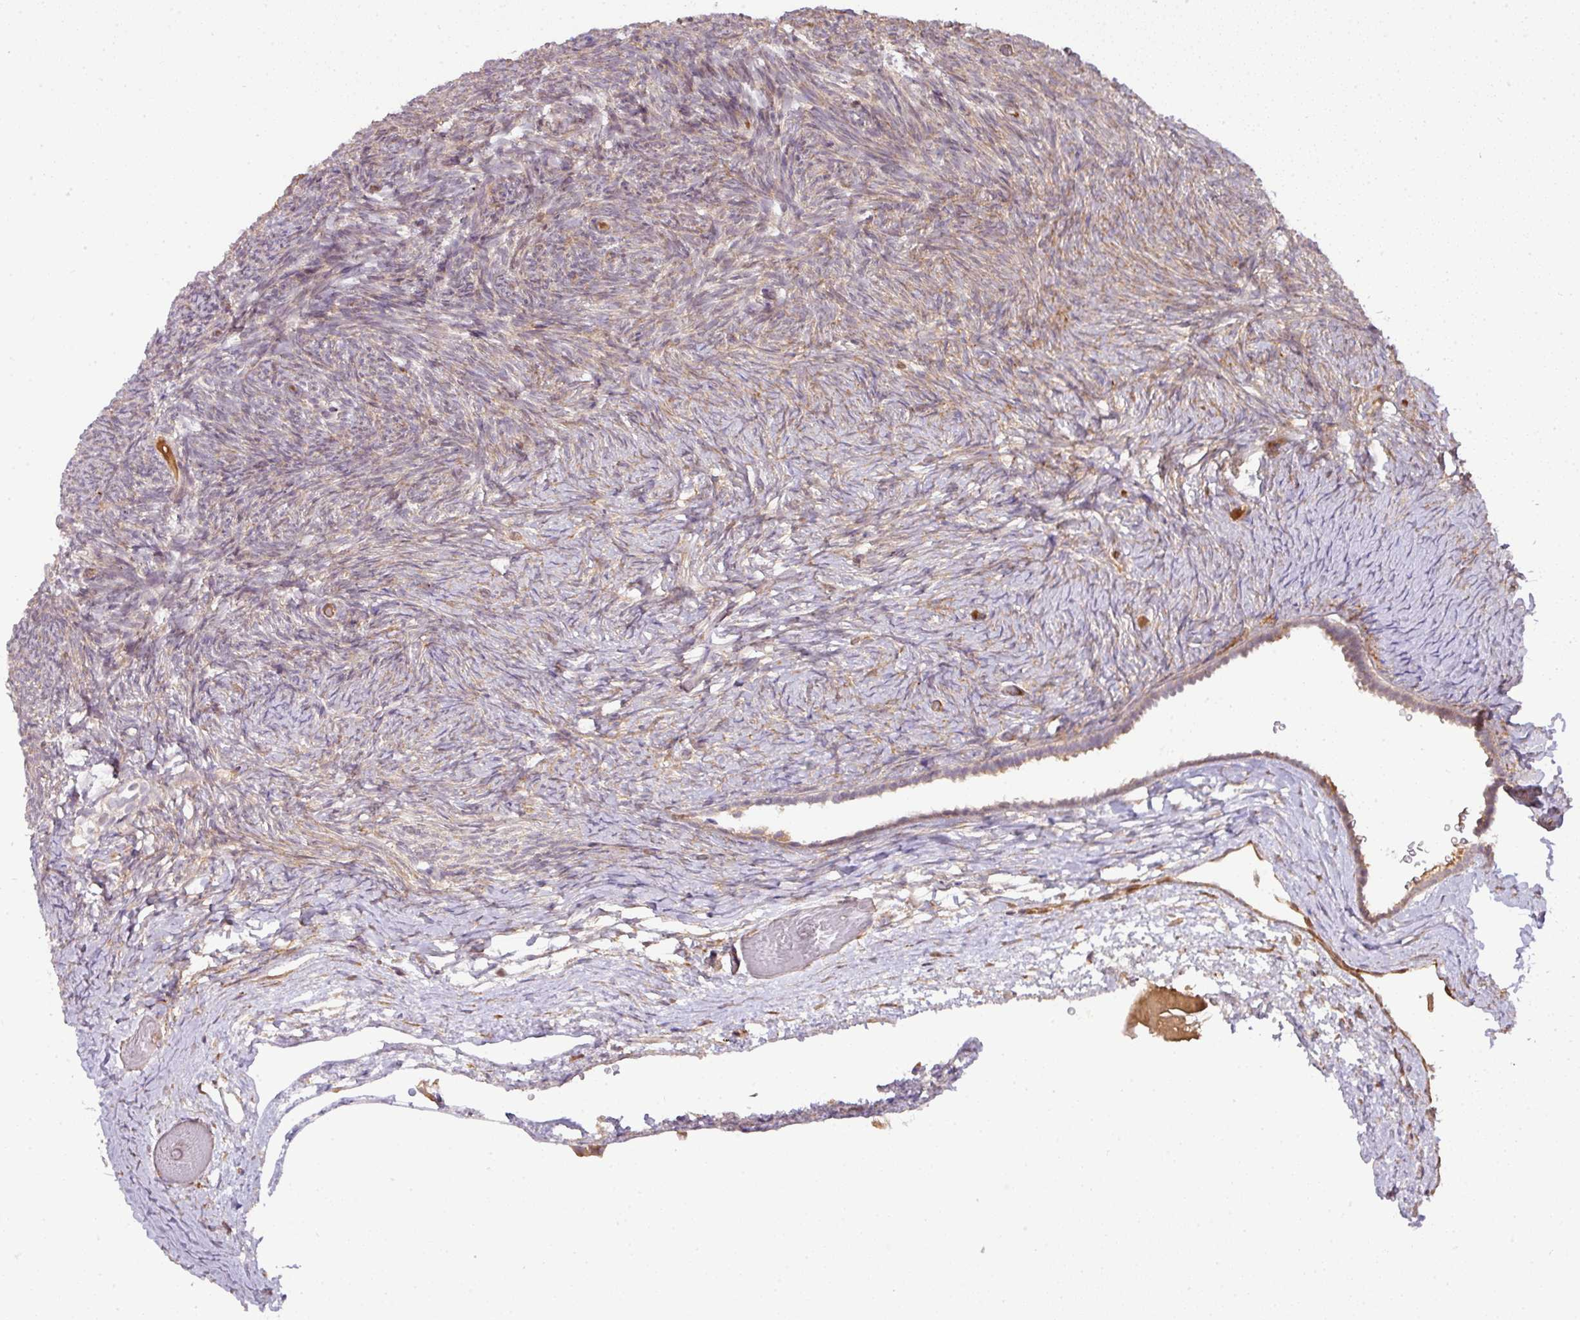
{"staining": {"intensity": "moderate", "quantity": "<25%", "location": "cytoplasmic/membranous"}, "tissue": "ovary", "cell_type": "Ovarian stroma cells", "image_type": "normal", "snomed": [{"axis": "morphology", "description": "Normal tissue, NOS"}, {"axis": "topography", "description": "Ovary"}], "caption": "Immunohistochemical staining of benign ovary exhibits low levels of moderate cytoplasmic/membranous expression in about <25% of ovarian stroma cells. The protein is stained brown, and the nuclei are stained in blue (DAB IHC with brightfield microscopy, high magnification).", "gene": "GALP", "patient": {"sex": "female", "age": 39}}